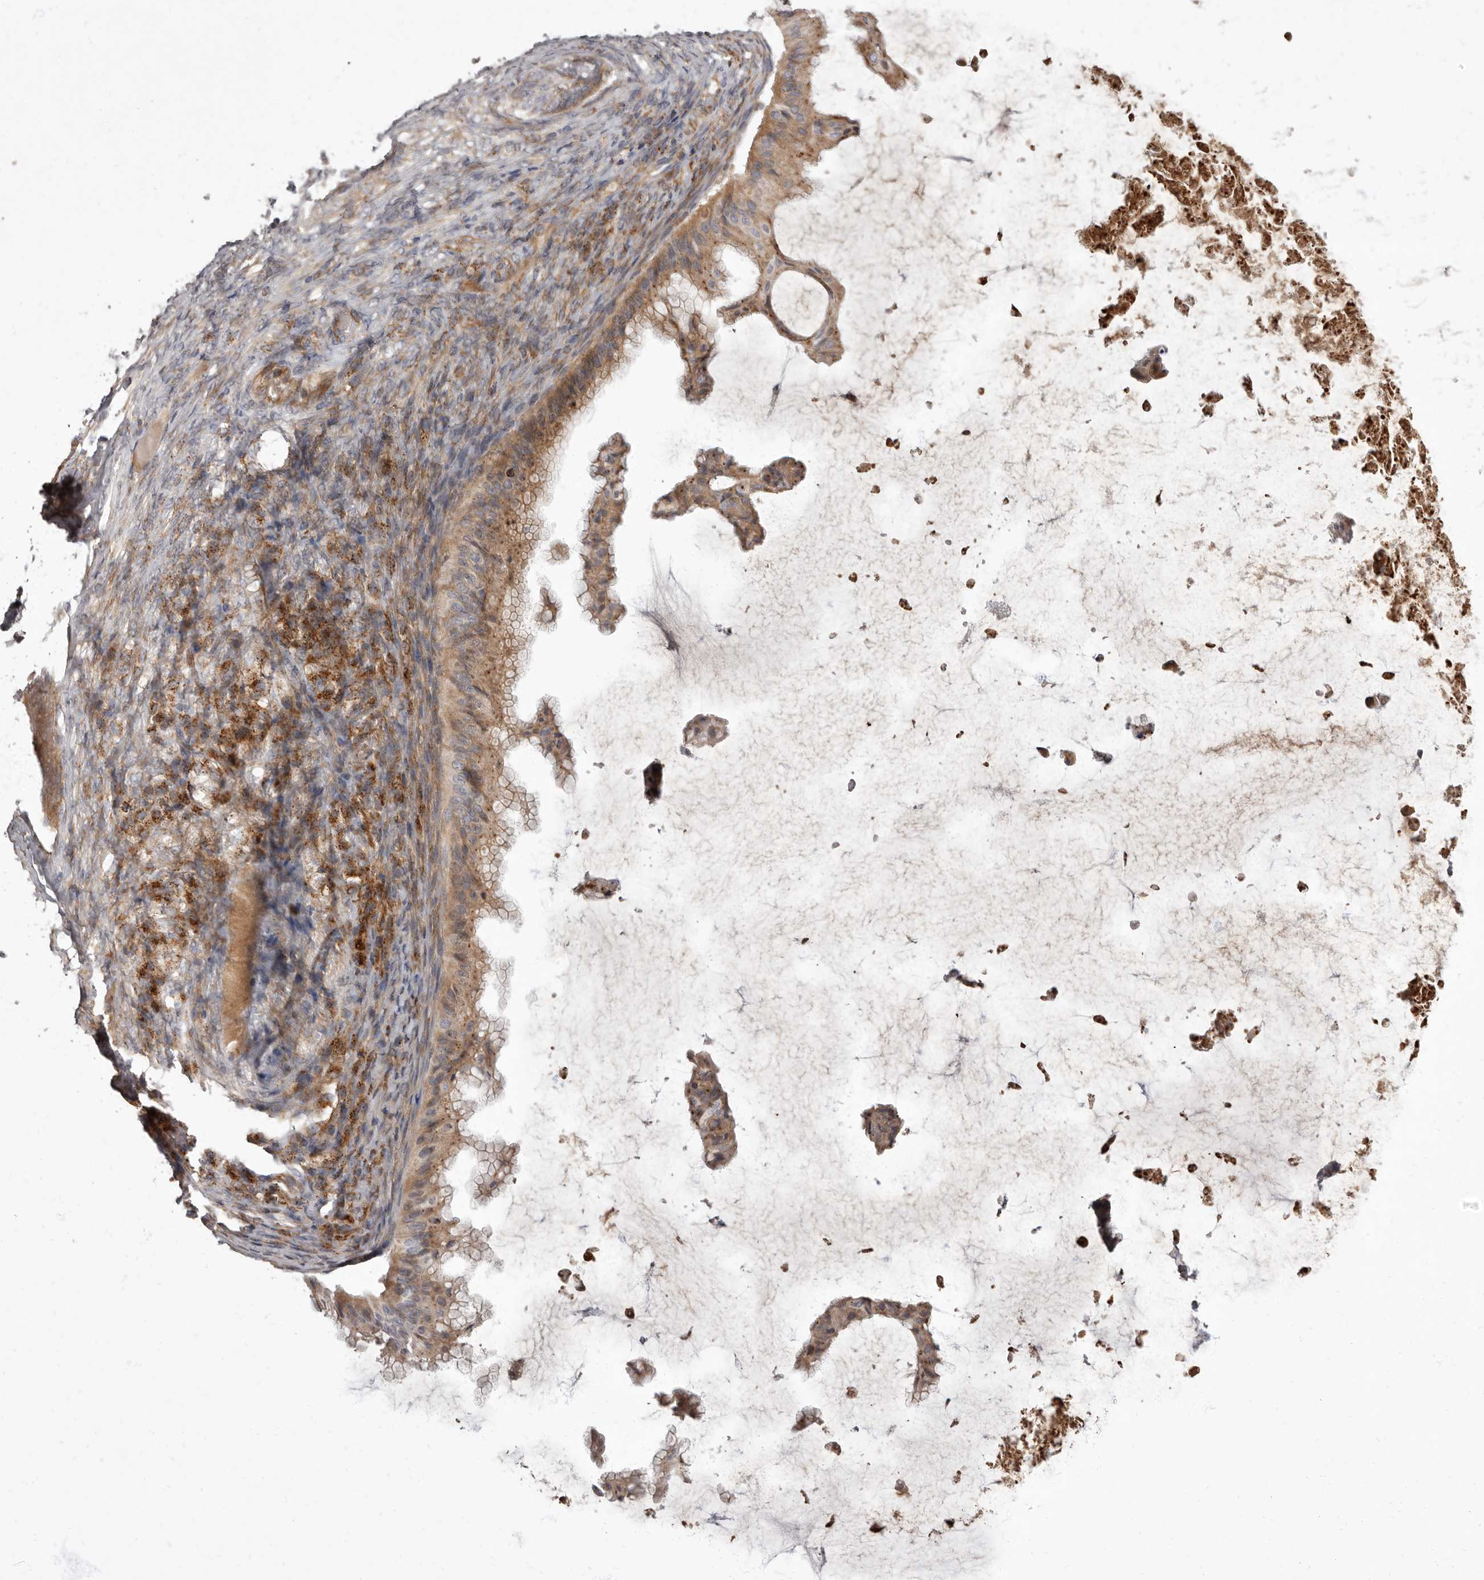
{"staining": {"intensity": "moderate", "quantity": ">75%", "location": "cytoplasmic/membranous"}, "tissue": "ovarian cancer", "cell_type": "Tumor cells", "image_type": "cancer", "snomed": [{"axis": "morphology", "description": "Cystadenocarcinoma, mucinous, NOS"}, {"axis": "topography", "description": "Ovary"}], "caption": "DAB (3,3'-diaminobenzidine) immunohistochemical staining of human ovarian cancer (mucinous cystadenocarcinoma) demonstrates moderate cytoplasmic/membranous protein staining in approximately >75% of tumor cells.", "gene": "ADCY2", "patient": {"sex": "female", "age": 61}}